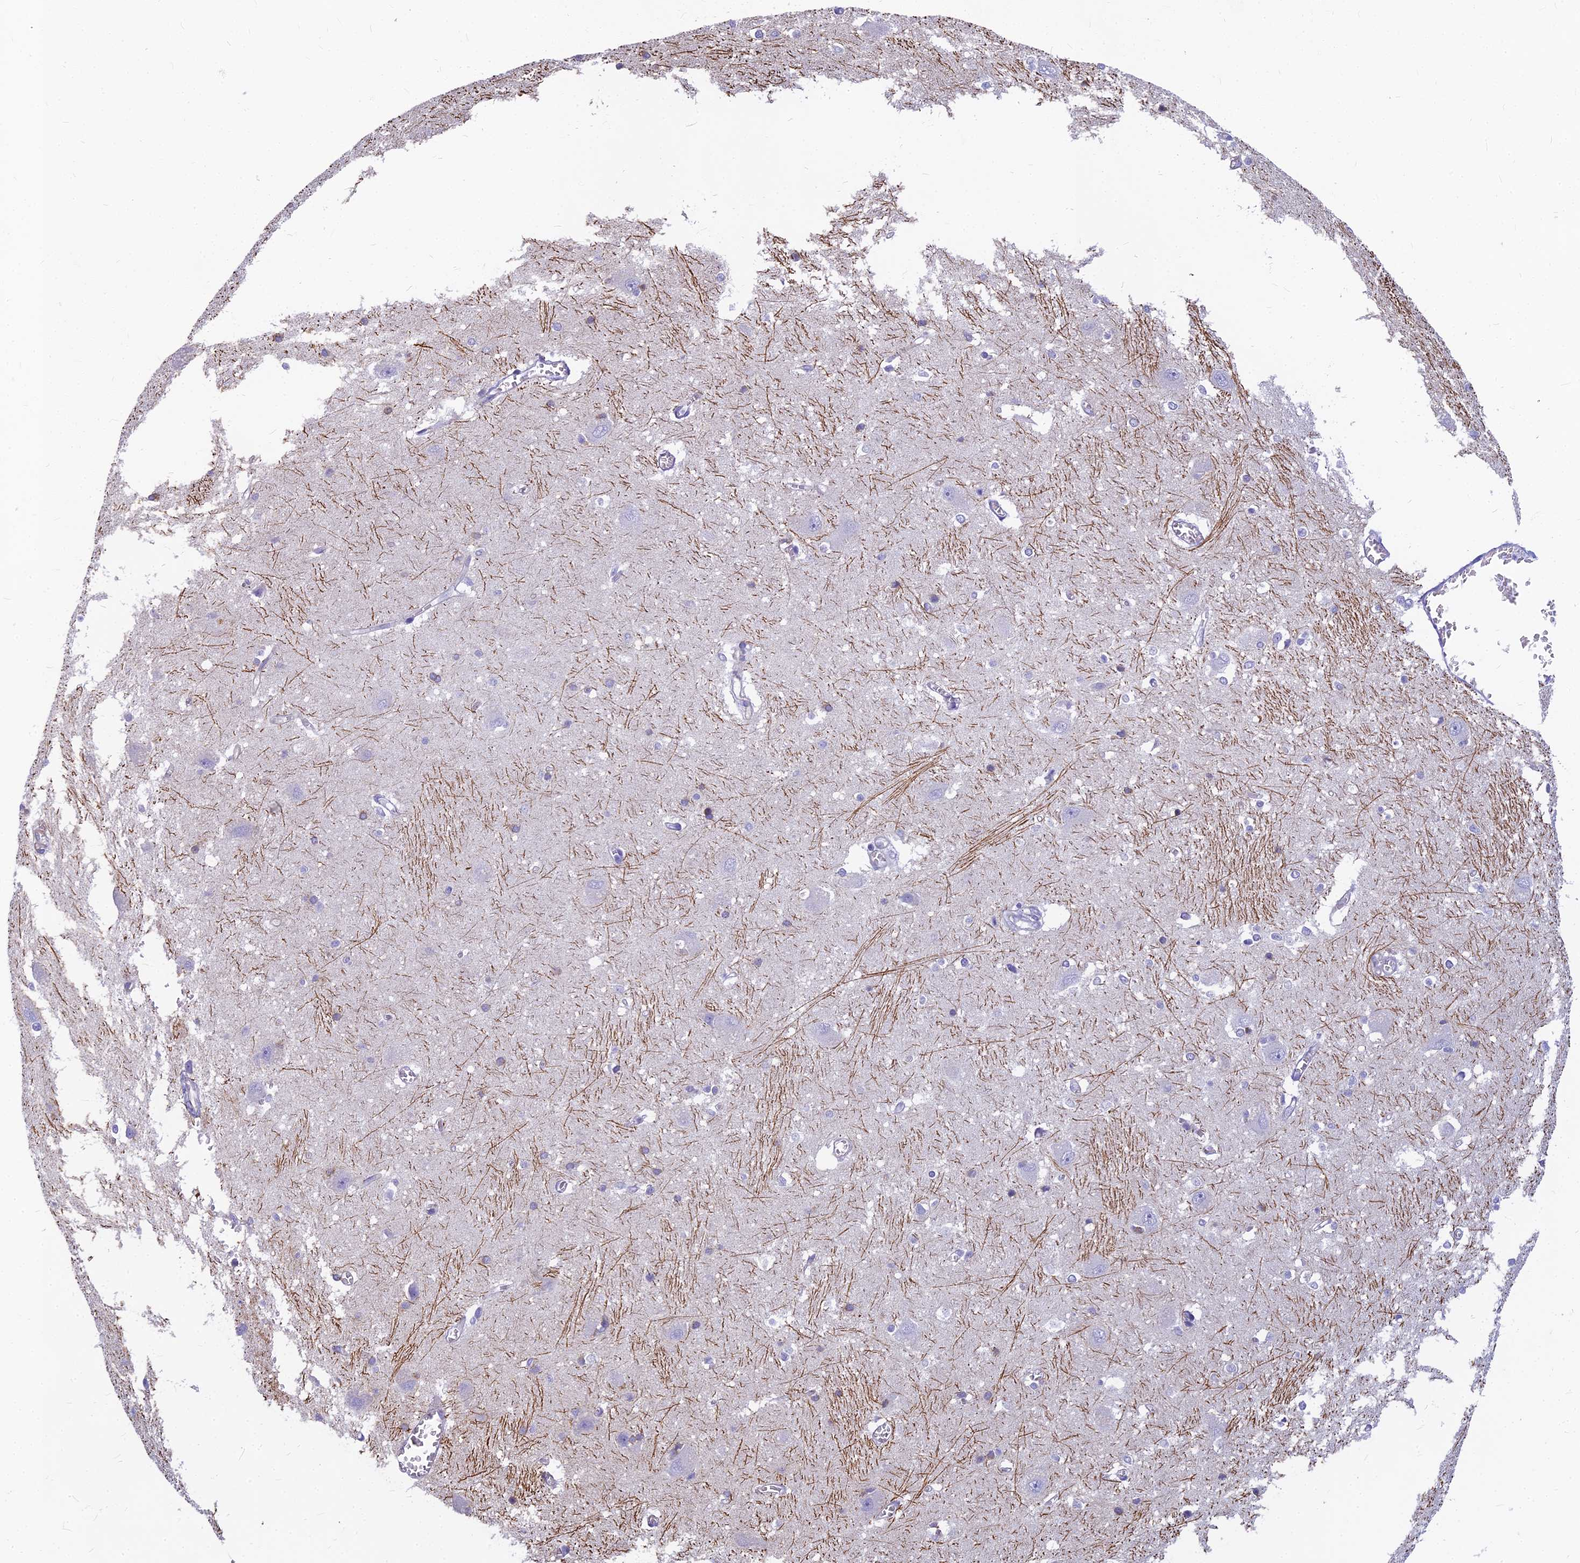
{"staining": {"intensity": "negative", "quantity": "none", "location": "none"}, "tissue": "caudate", "cell_type": "Glial cells", "image_type": "normal", "snomed": [{"axis": "morphology", "description": "Normal tissue, NOS"}, {"axis": "topography", "description": "Lateral ventricle wall"}], "caption": "Immunohistochemical staining of benign caudate reveals no significant positivity in glial cells. Nuclei are stained in blue.", "gene": "ENSG00000265118", "patient": {"sex": "male", "age": 37}}